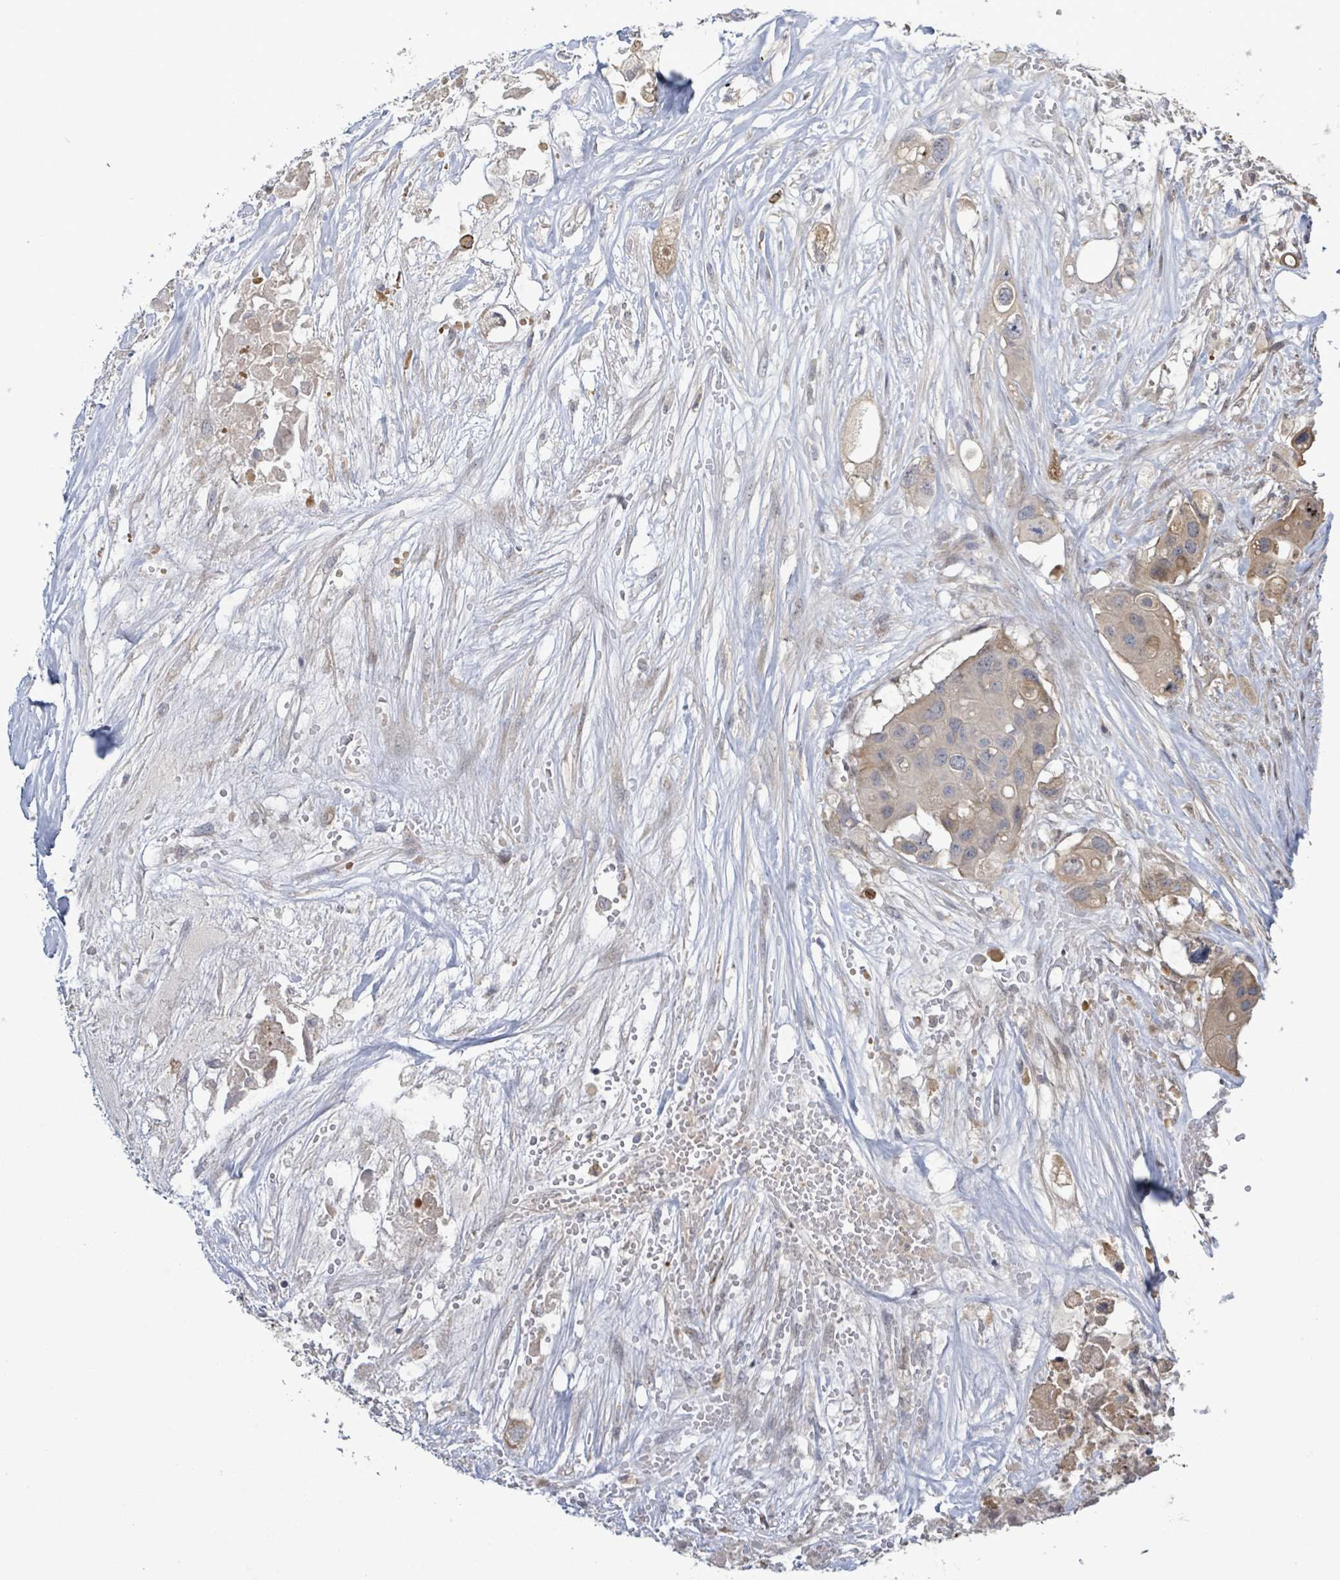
{"staining": {"intensity": "weak", "quantity": "<25%", "location": "cytoplasmic/membranous"}, "tissue": "colorectal cancer", "cell_type": "Tumor cells", "image_type": "cancer", "snomed": [{"axis": "morphology", "description": "Adenocarcinoma, NOS"}, {"axis": "topography", "description": "Colon"}], "caption": "An IHC photomicrograph of colorectal cancer is shown. There is no staining in tumor cells of colorectal cancer.", "gene": "SLIT3", "patient": {"sex": "male", "age": 77}}